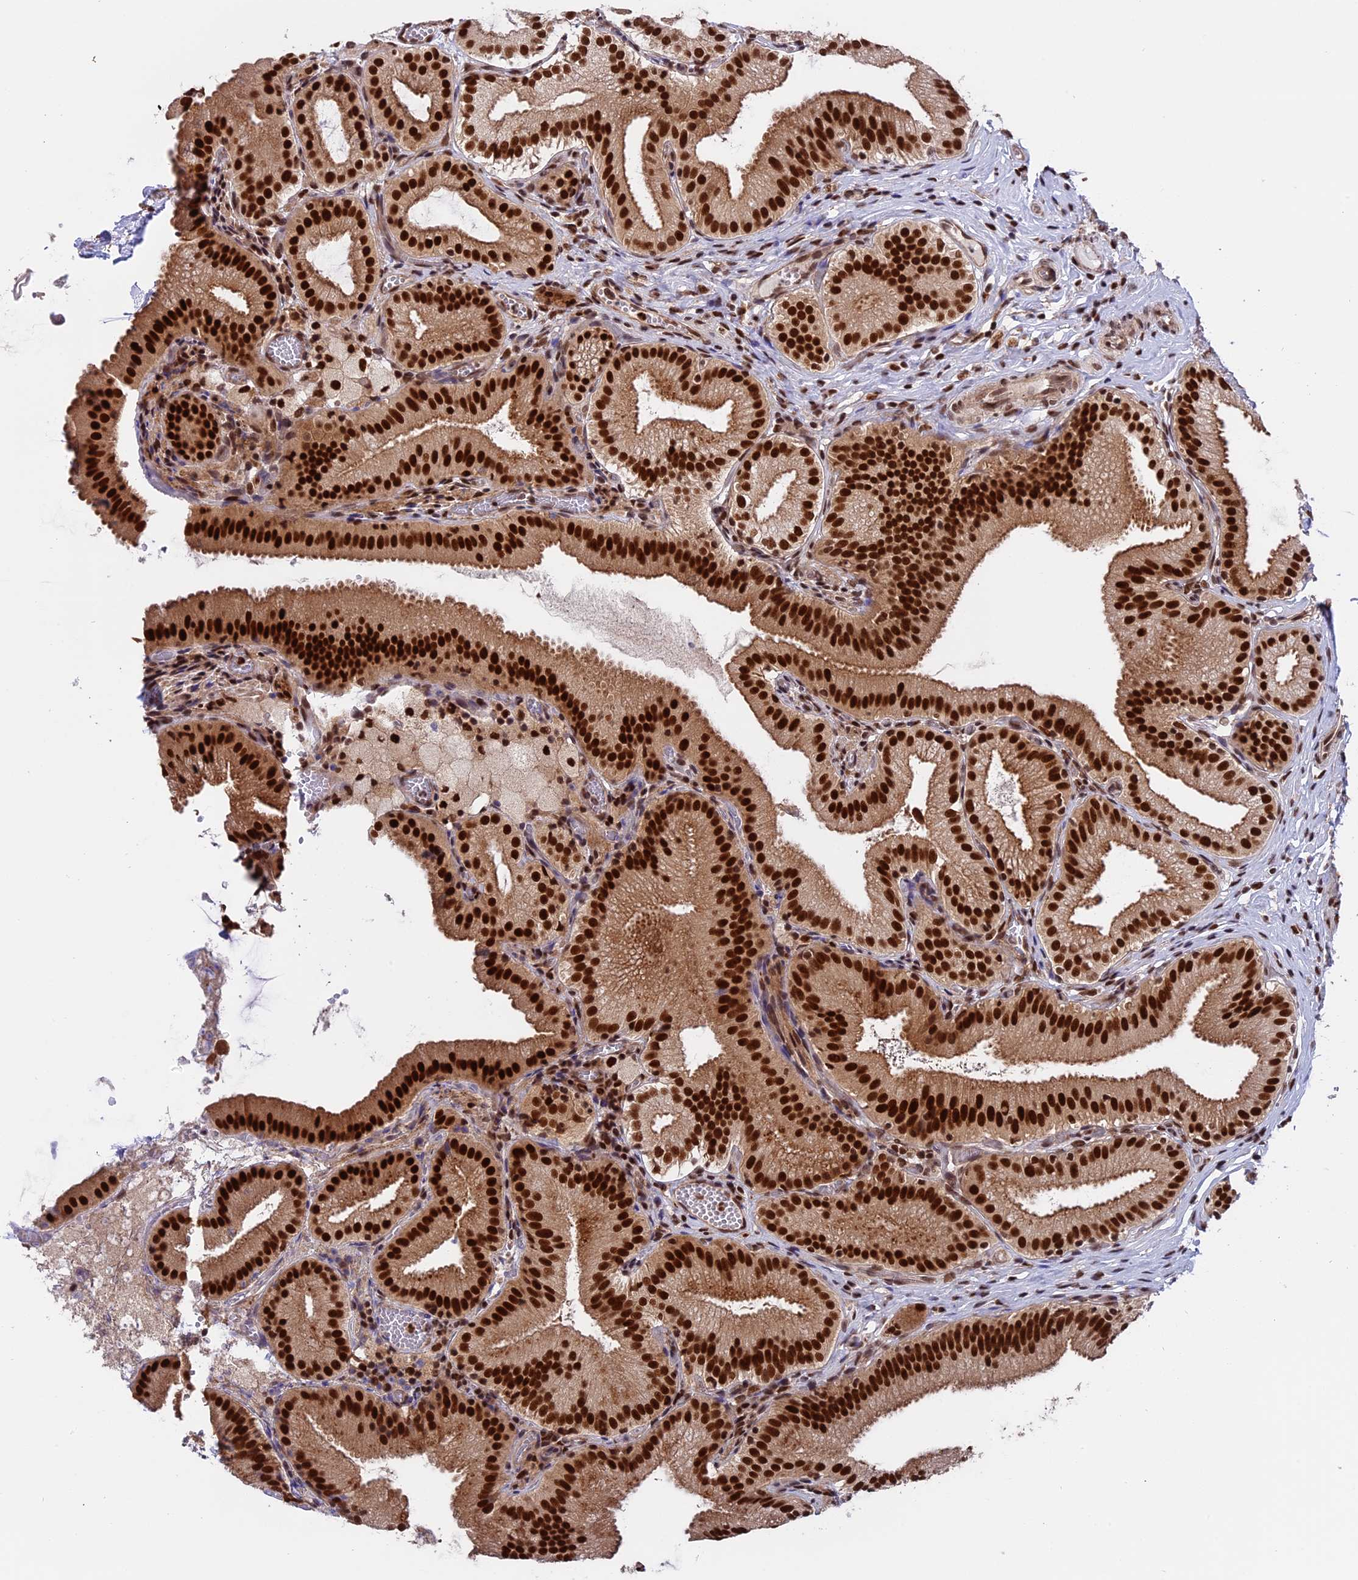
{"staining": {"intensity": "strong", "quantity": ">75%", "location": "nuclear"}, "tissue": "gallbladder", "cell_type": "Glandular cells", "image_type": "normal", "snomed": [{"axis": "morphology", "description": "Normal tissue, NOS"}, {"axis": "topography", "description": "Gallbladder"}], "caption": "An image showing strong nuclear expression in about >75% of glandular cells in unremarkable gallbladder, as visualized by brown immunohistochemical staining.", "gene": "RAMACL", "patient": {"sex": "male", "age": 54}}